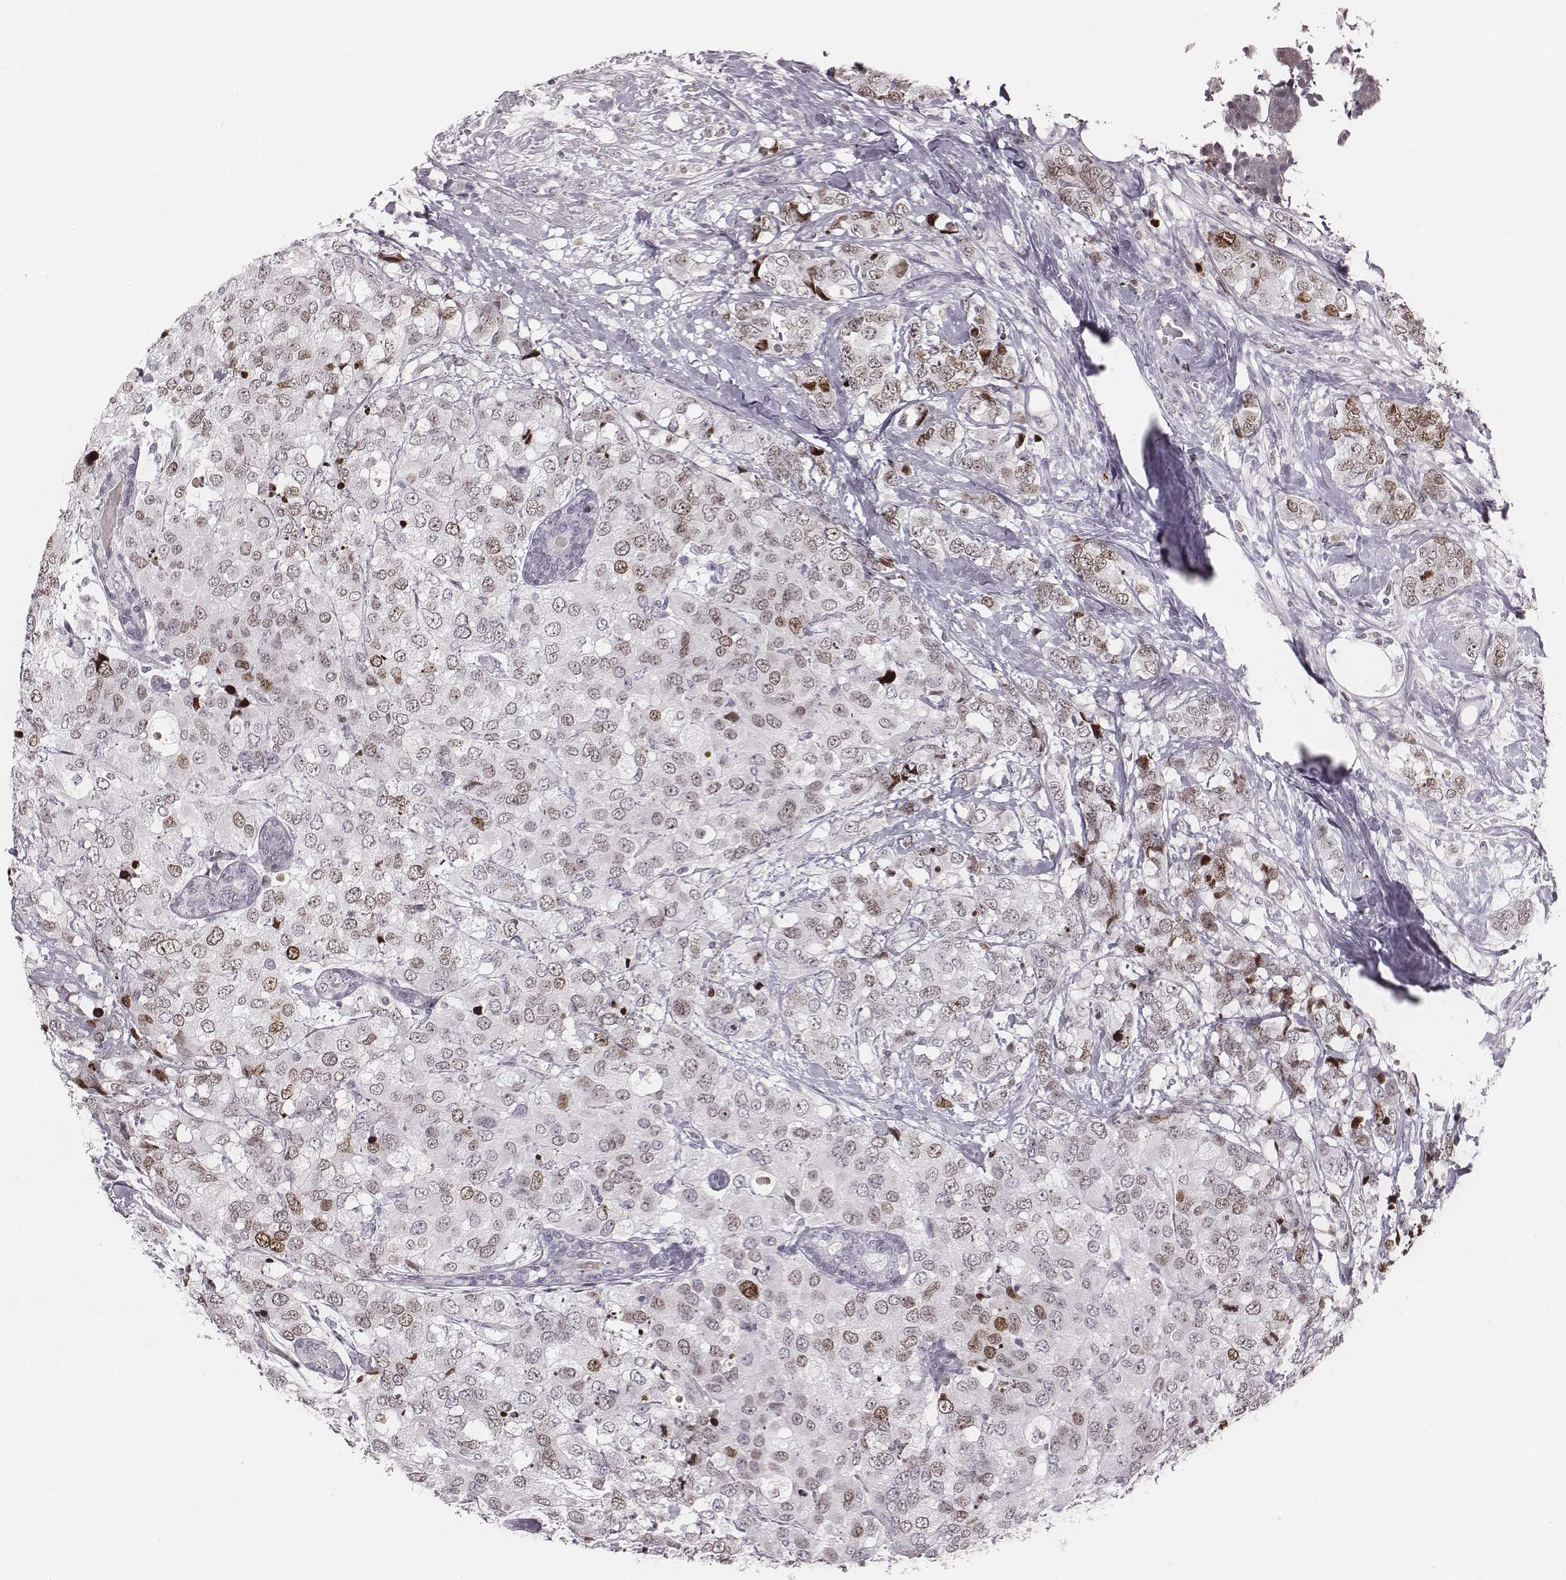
{"staining": {"intensity": "moderate", "quantity": "<25%", "location": "nuclear"}, "tissue": "breast cancer", "cell_type": "Tumor cells", "image_type": "cancer", "snomed": [{"axis": "morphology", "description": "Lobular carcinoma"}, {"axis": "topography", "description": "Breast"}], "caption": "About <25% of tumor cells in breast cancer (lobular carcinoma) show moderate nuclear protein expression as visualized by brown immunohistochemical staining.", "gene": "NDC1", "patient": {"sex": "female", "age": 59}}